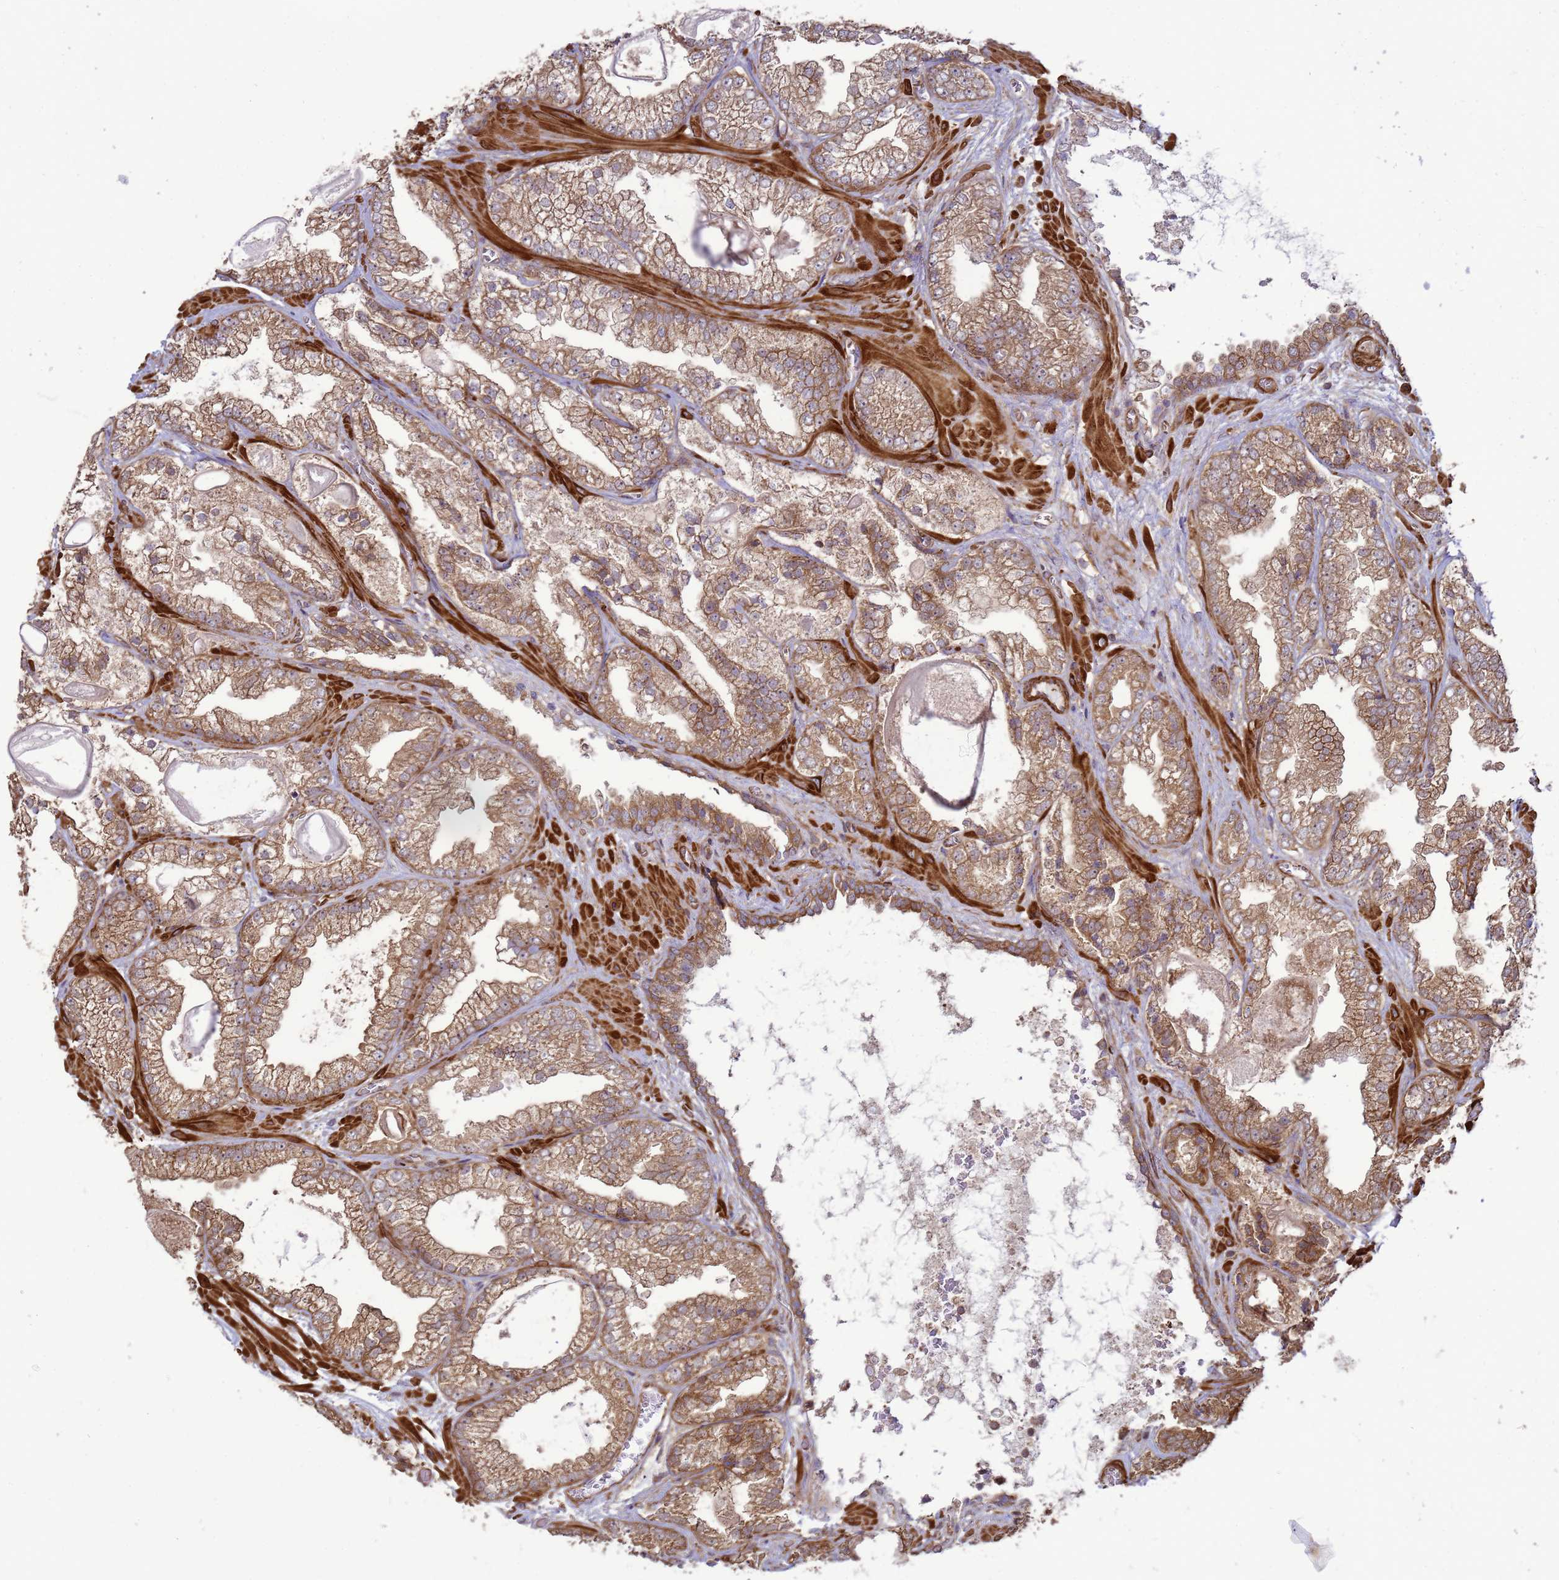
{"staining": {"intensity": "moderate", "quantity": ">75%", "location": "cytoplasmic/membranous"}, "tissue": "prostate cancer", "cell_type": "Tumor cells", "image_type": "cancer", "snomed": [{"axis": "morphology", "description": "Adenocarcinoma, Low grade"}, {"axis": "topography", "description": "Prostate"}], "caption": "Protein analysis of prostate cancer tissue exhibits moderate cytoplasmic/membranous positivity in approximately >75% of tumor cells.", "gene": "CNOT1", "patient": {"sex": "male", "age": 57}}